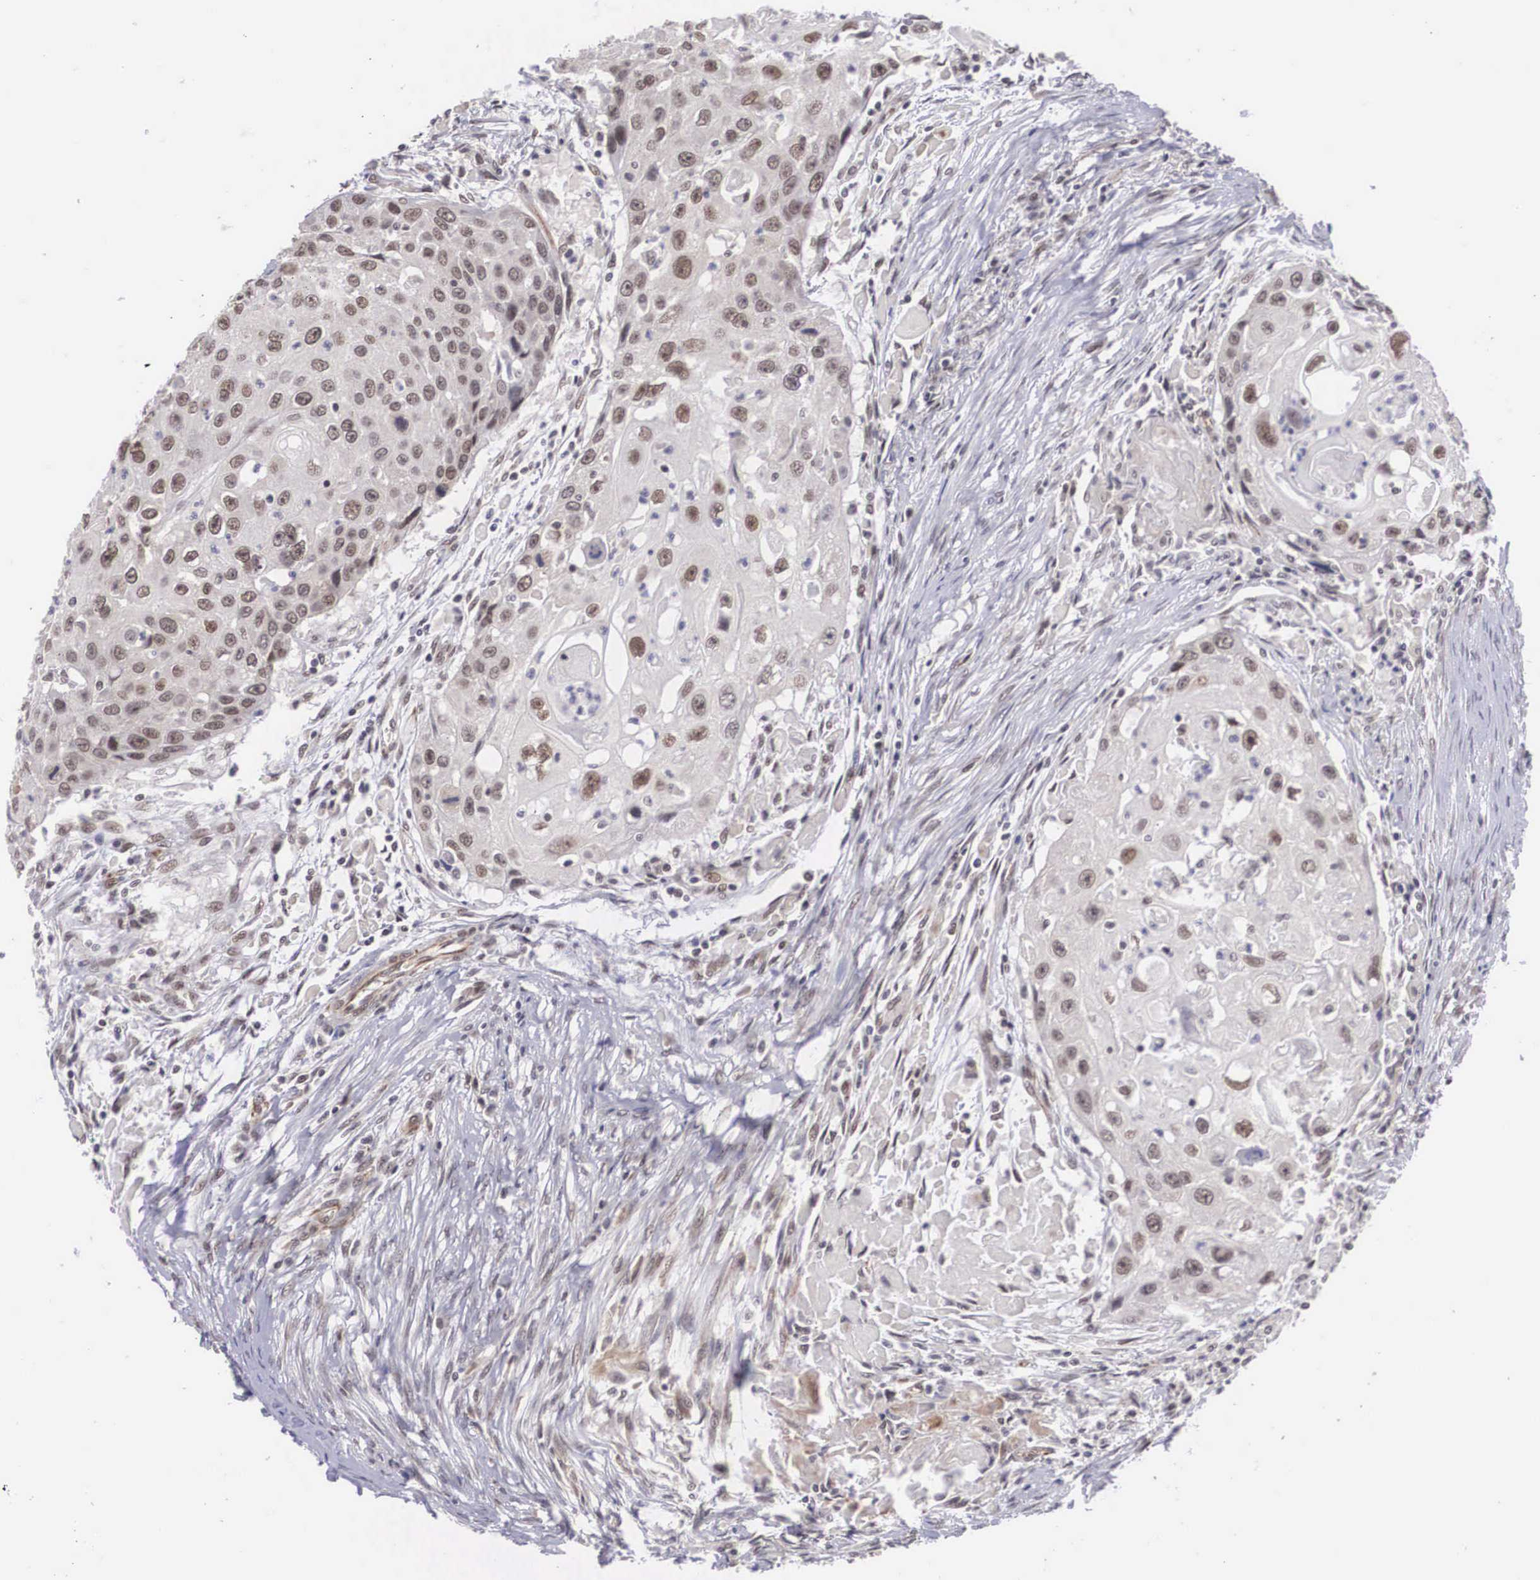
{"staining": {"intensity": "moderate", "quantity": ">75%", "location": "nuclear"}, "tissue": "head and neck cancer", "cell_type": "Tumor cells", "image_type": "cancer", "snomed": [{"axis": "morphology", "description": "Squamous cell carcinoma, NOS"}, {"axis": "topography", "description": "Head-Neck"}], "caption": "Tumor cells exhibit moderate nuclear positivity in about >75% of cells in head and neck squamous cell carcinoma. (DAB IHC with brightfield microscopy, high magnification).", "gene": "MORC2", "patient": {"sex": "male", "age": 64}}